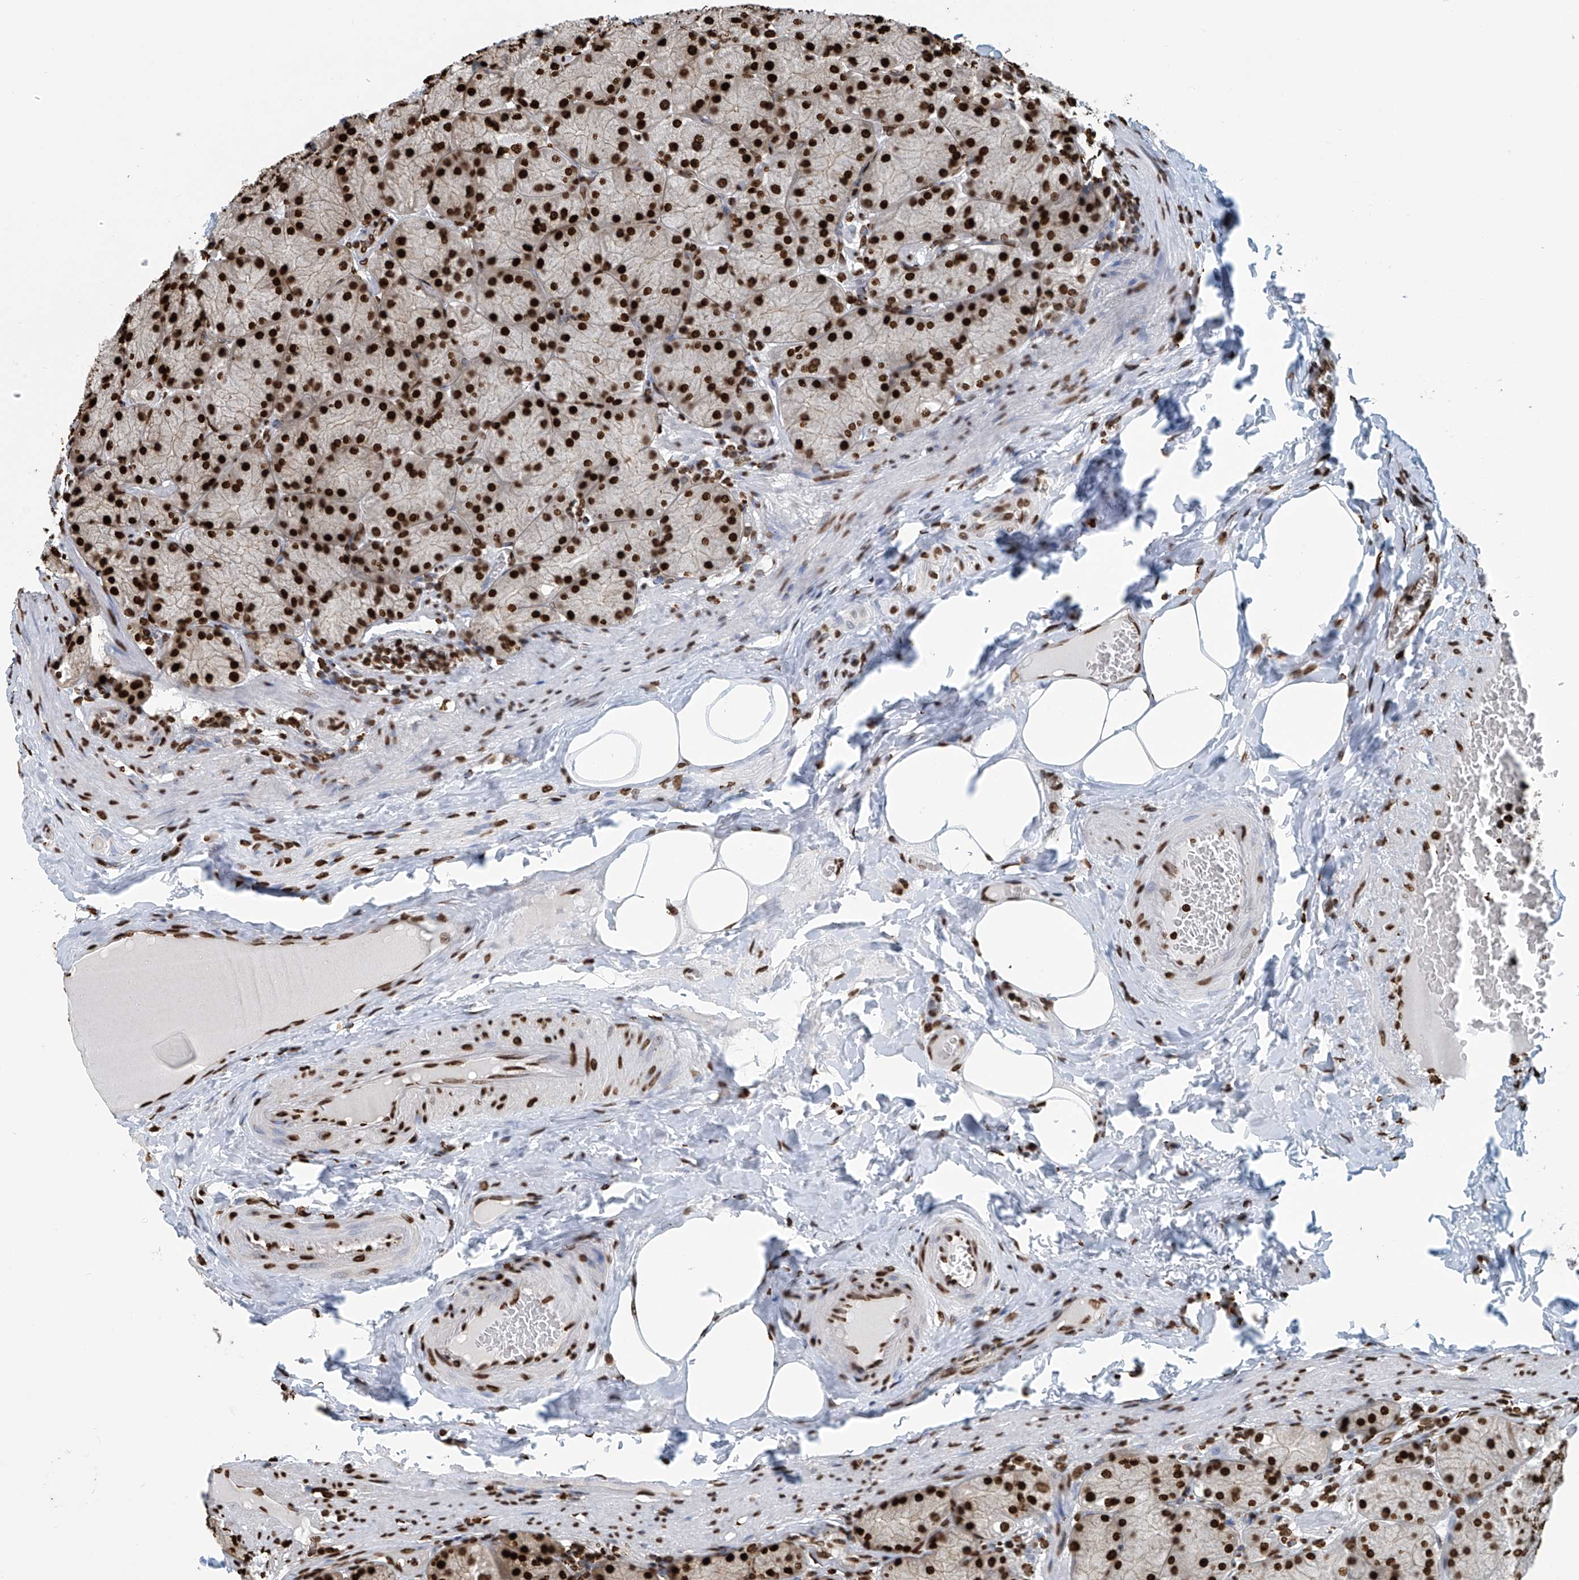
{"staining": {"intensity": "strong", "quantity": ">75%", "location": "nuclear"}, "tissue": "stomach", "cell_type": "Glandular cells", "image_type": "normal", "snomed": [{"axis": "morphology", "description": "Normal tissue, NOS"}, {"axis": "topography", "description": "Stomach, upper"}], "caption": "An immunohistochemistry (IHC) micrograph of normal tissue is shown. Protein staining in brown highlights strong nuclear positivity in stomach within glandular cells.", "gene": "DPPA2", "patient": {"sex": "female", "age": 56}}